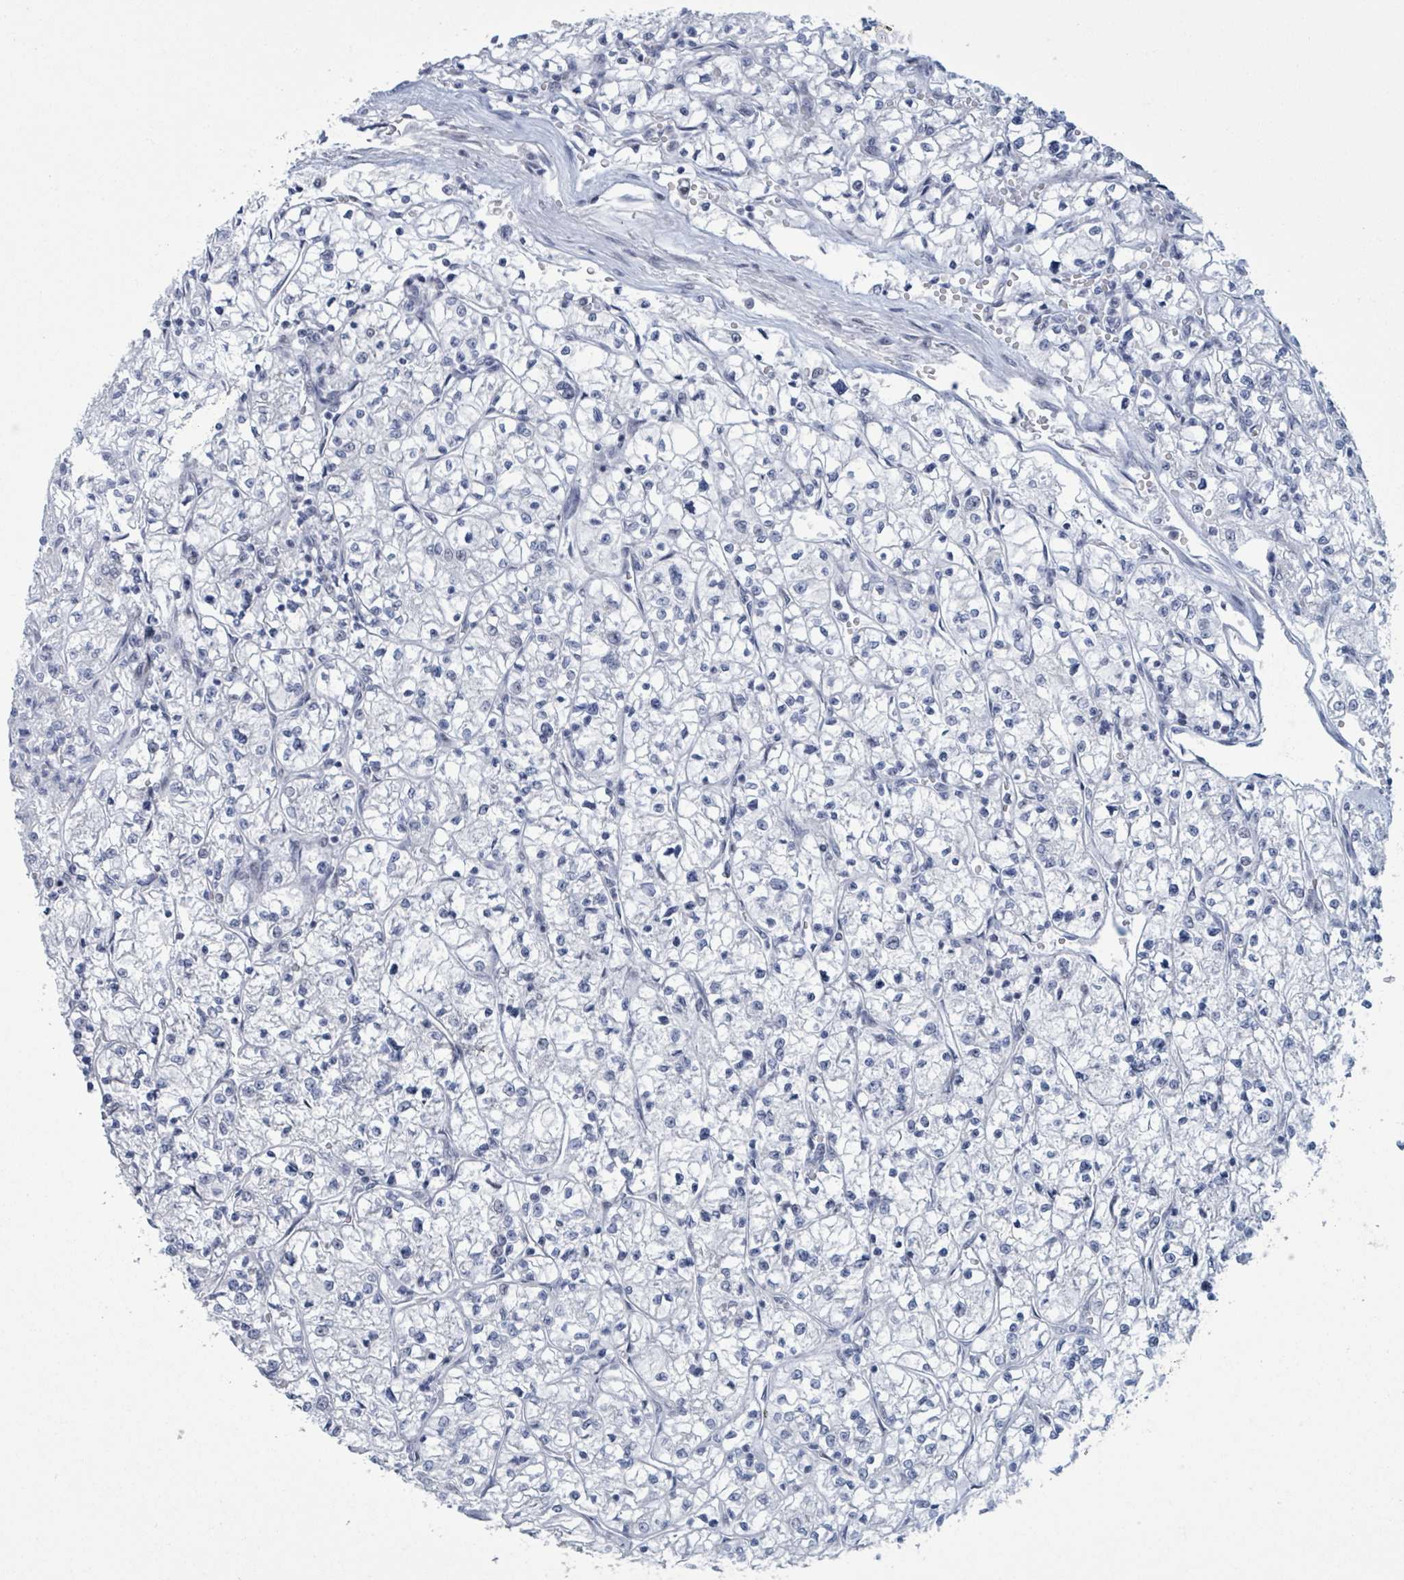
{"staining": {"intensity": "negative", "quantity": "none", "location": "none"}, "tissue": "renal cancer", "cell_type": "Tumor cells", "image_type": "cancer", "snomed": [{"axis": "morphology", "description": "Adenocarcinoma, NOS"}, {"axis": "topography", "description": "Kidney"}], "caption": "This is an immunohistochemistry (IHC) histopathology image of human renal cancer (adenocarcinoma). There is no staining in tumor cells.", "gene": "CT45A5", "patient": {"sex": "female", "age": 64}}